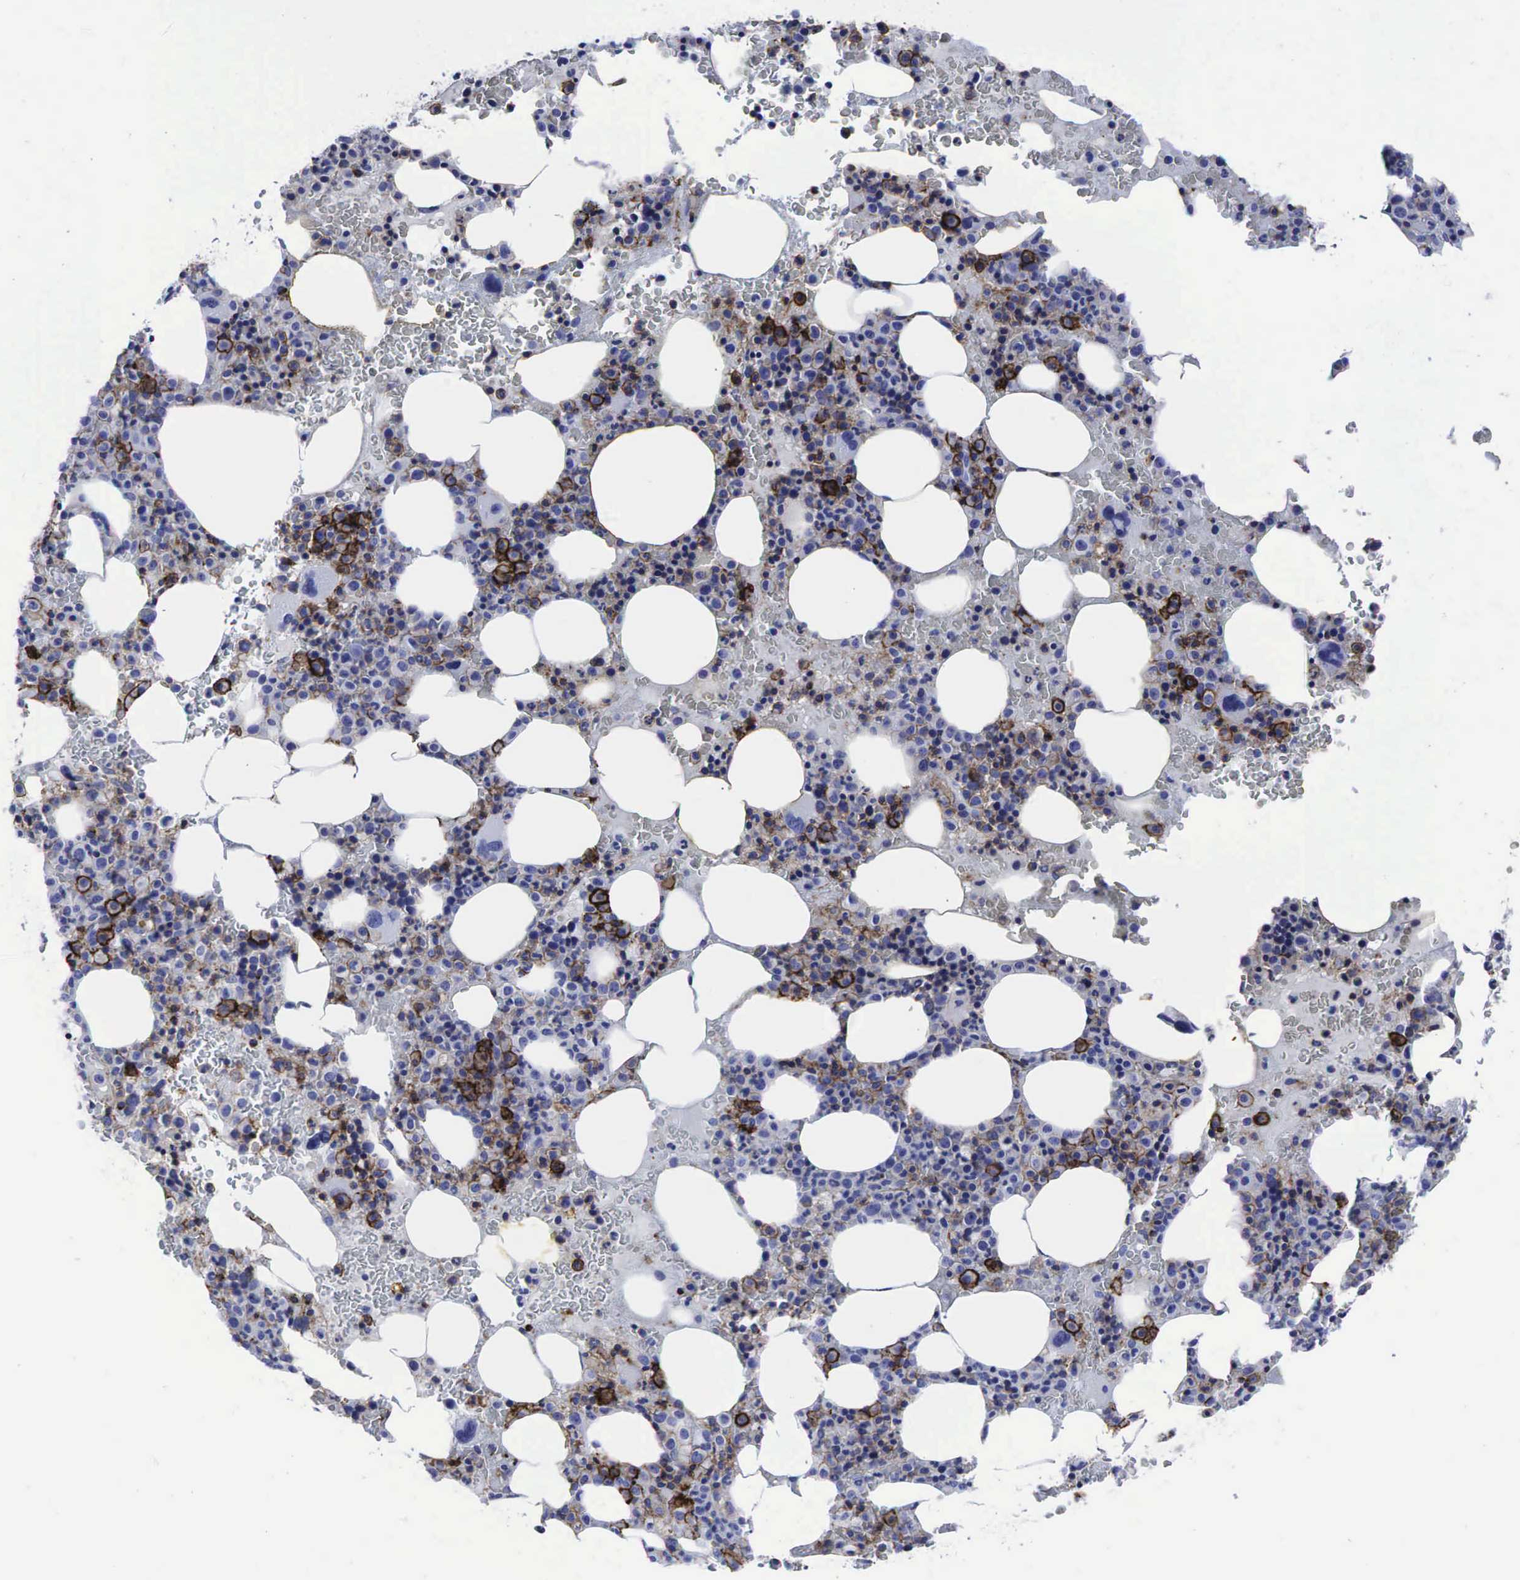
{"staining": {"intensity": "moderate", "quantity": "25%-75%", "location": "cytoplasmic/membranous"}, "tissue": "bone marrow", "cell_type": "Hematopoietic cells", "image_type": "normal", "snomed": [{"axis": "morphology", "description": "Normal tissue, NOS"}, {"axis": "topography", "description": "Bone marrow"}], "caption": "Immunohistochemical staining of benign human bone marrow displays medium levels of moderate cytoplasmic/membranous positivity in about 25%-75% of hematopoietic cells.", "gene": "CD44", "patient": {"sex": "female", "age": 88}}